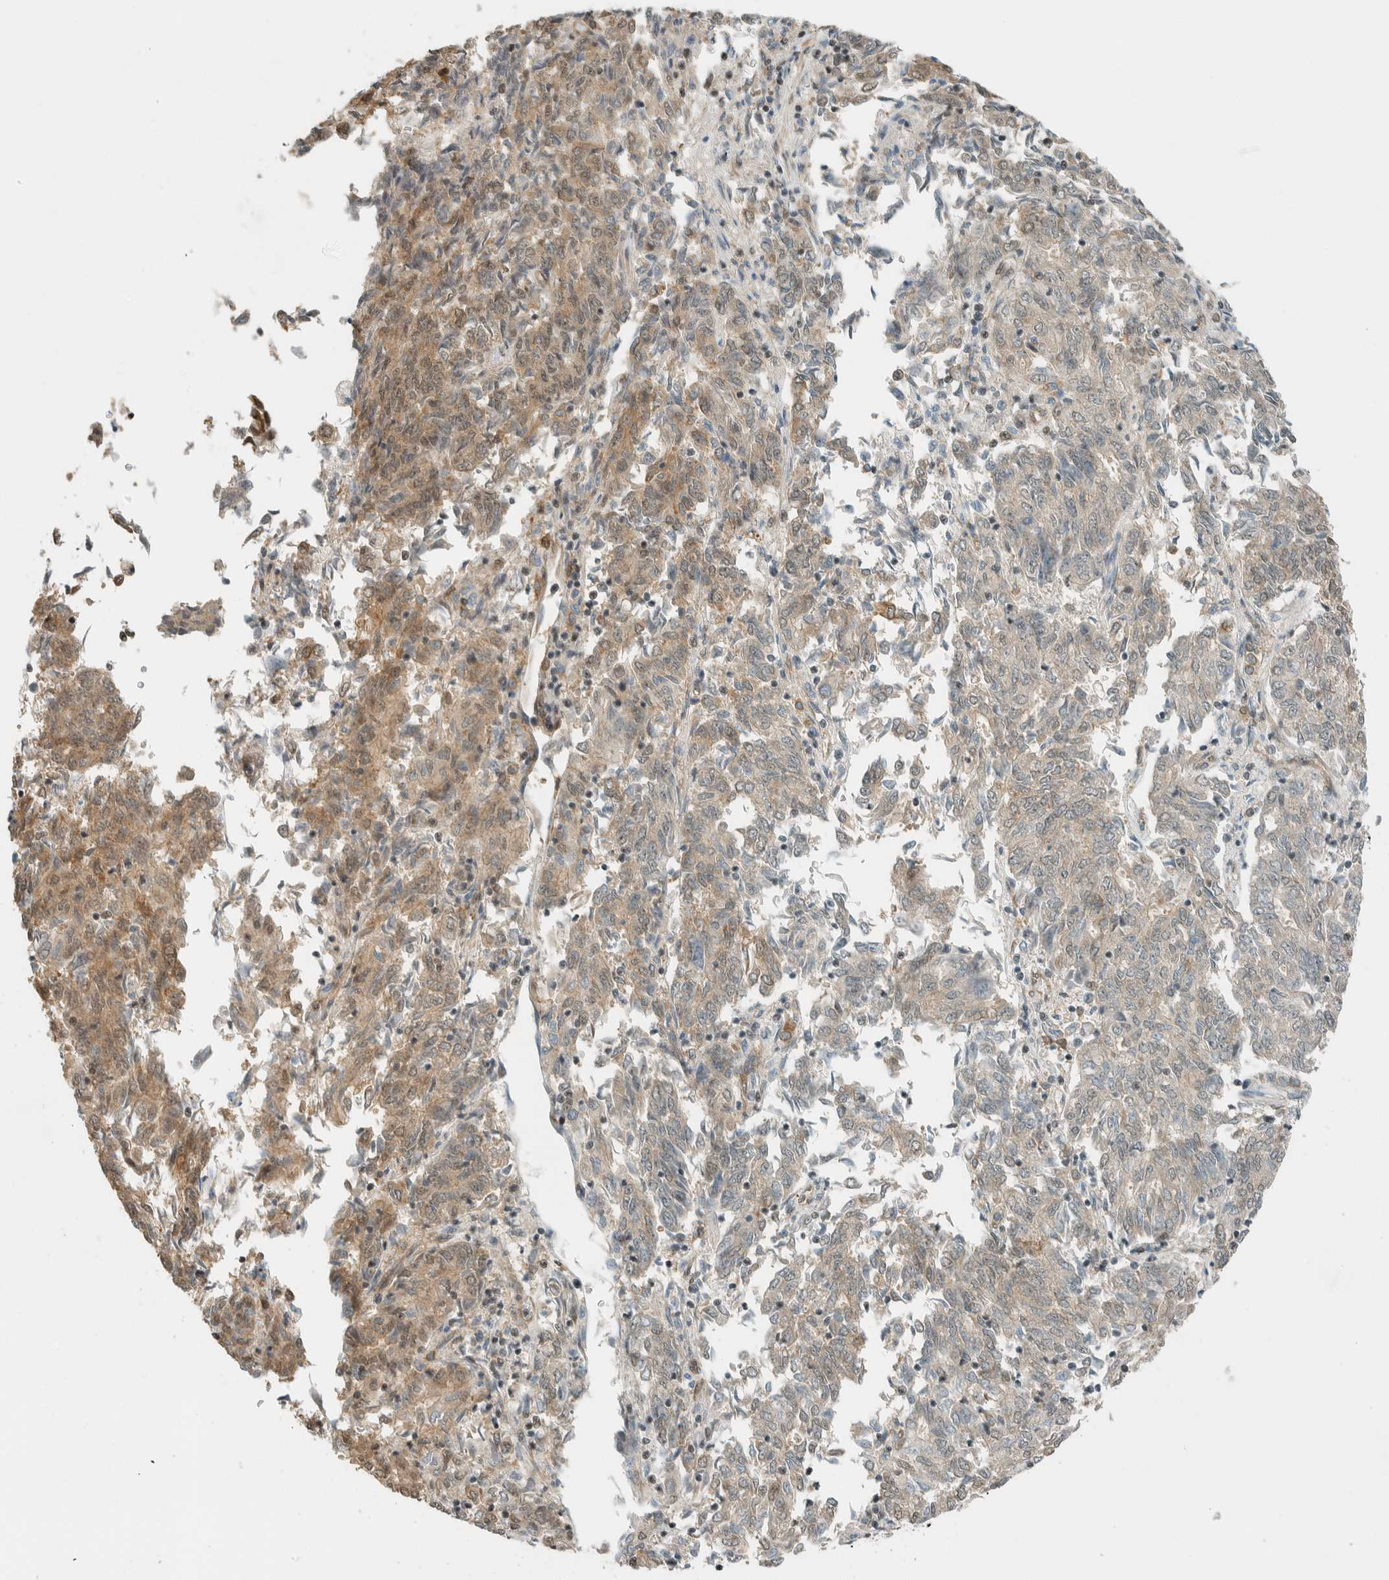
{"staining": {"intensity": "moderate", "quantity": "<25%", "location": "cytoplasmic/membranous,nuclear"}, "tissue": "endometrial cancer", "cell_type": "Tumor cells", "image_type": "cancer", "snomed": [{"axis": "morphology", "description": "Adenocarcinoma, NOS"}, {"axis": "topography", "description": "Endometrium"}], "caption": "IHC histopathology image of endometrial cancer stained for a protein (brown), which exhibits low levels of moderate cytoplasmic/membranous and nuclear staining in about <25% of tumor cells.", "gene": "NIBAN2", "patient": {"sex": "female", "age": 80}}